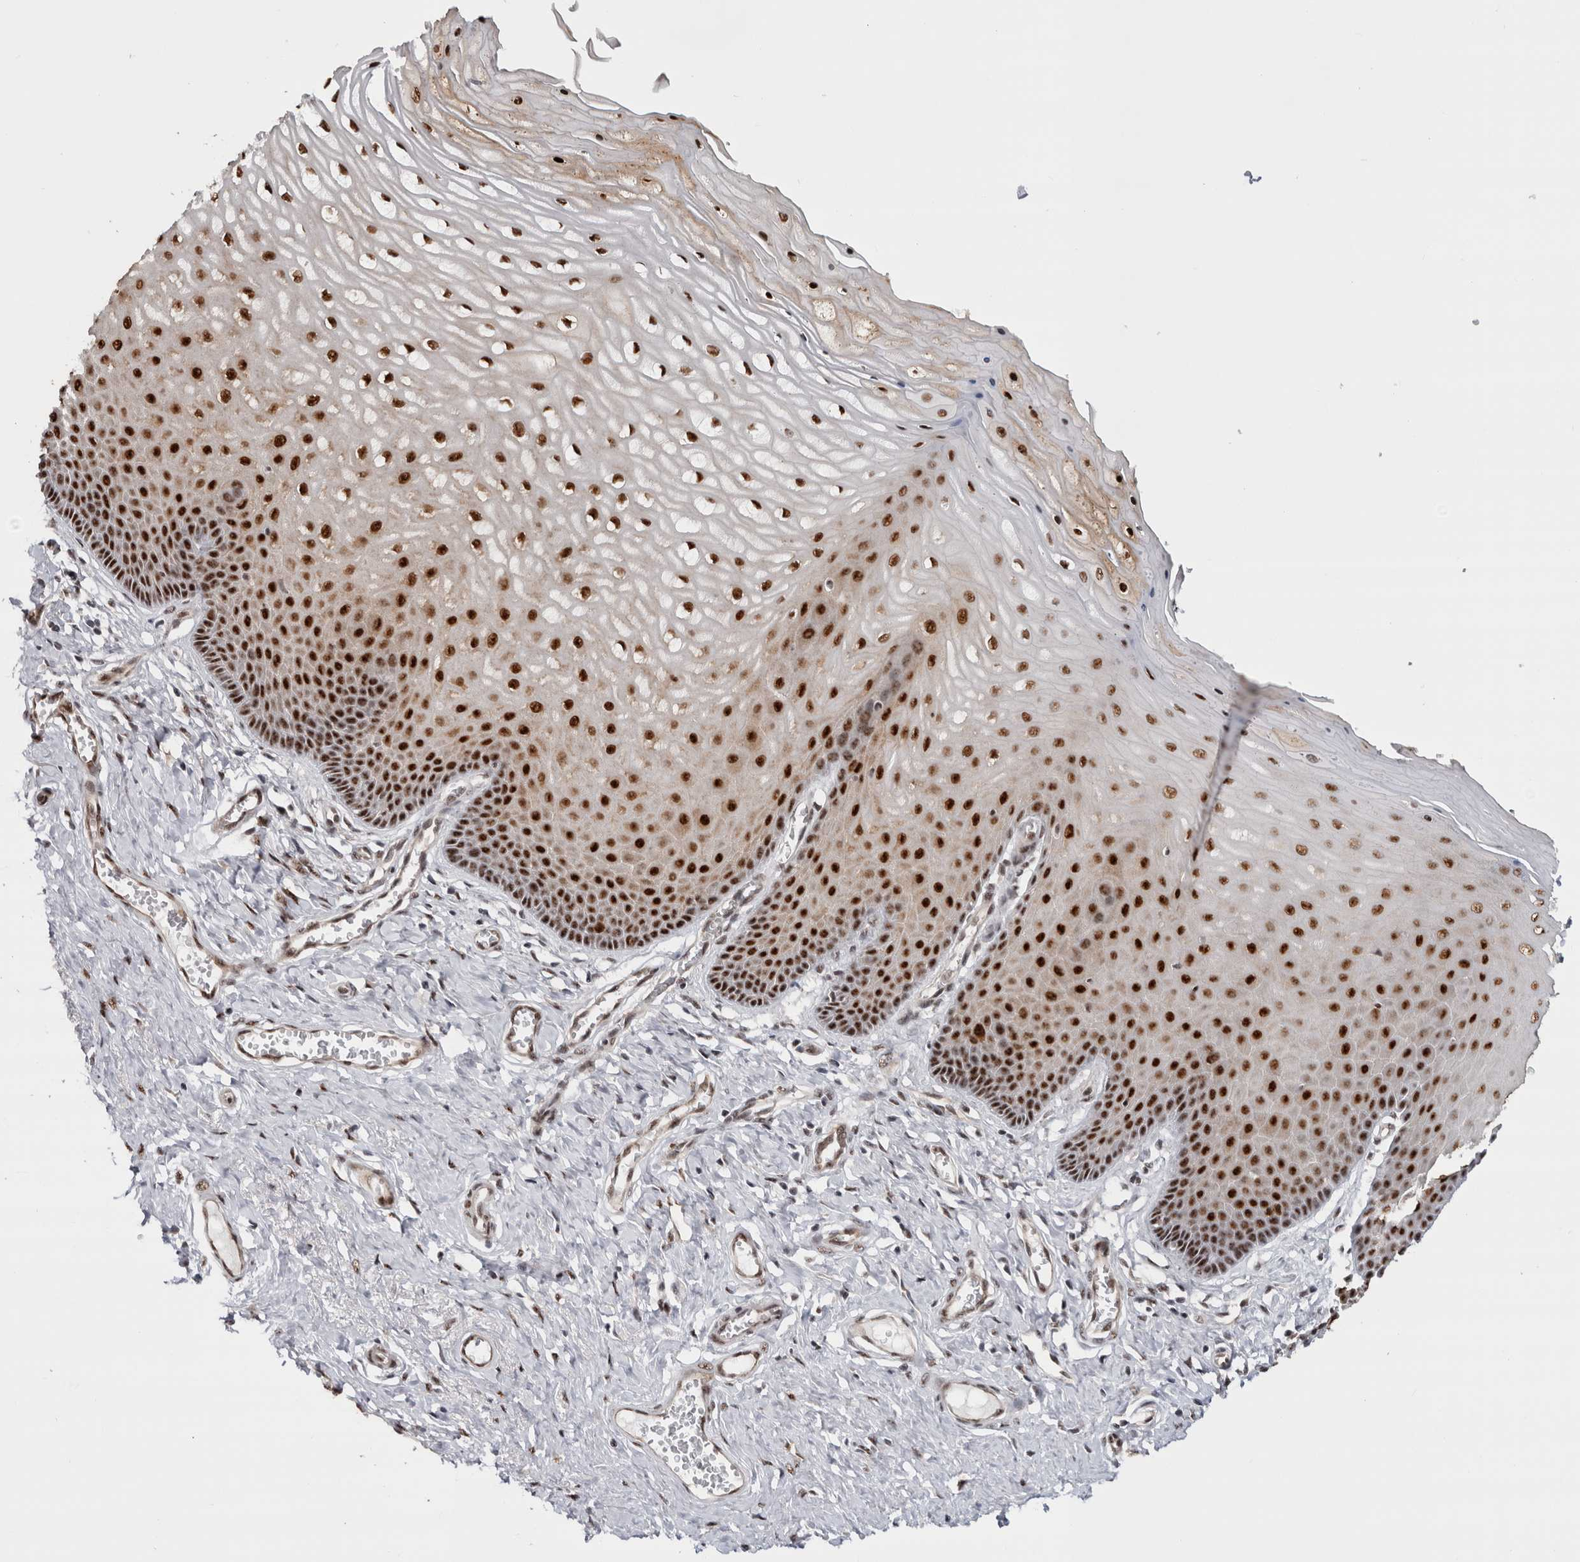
{"staining": {"intensity": "strong", "quantity": ">75%", "location": "nuclear"}, "tissue": "cervix", "cell_type": "Squamous epithelial cells", "image_type": "normal", "snomed": [{"axis": "morphology", "description": "Normal tissue, NOS"}, {"axis": "topography", "description": "Cervix"}], "caption": "A high amount of strong nuclear staining is identified in approximately >75% of squamous epithelial cells in benign cervix.", "gene": "MKNK1", "patient": {"sex": "female", "age": 55}}